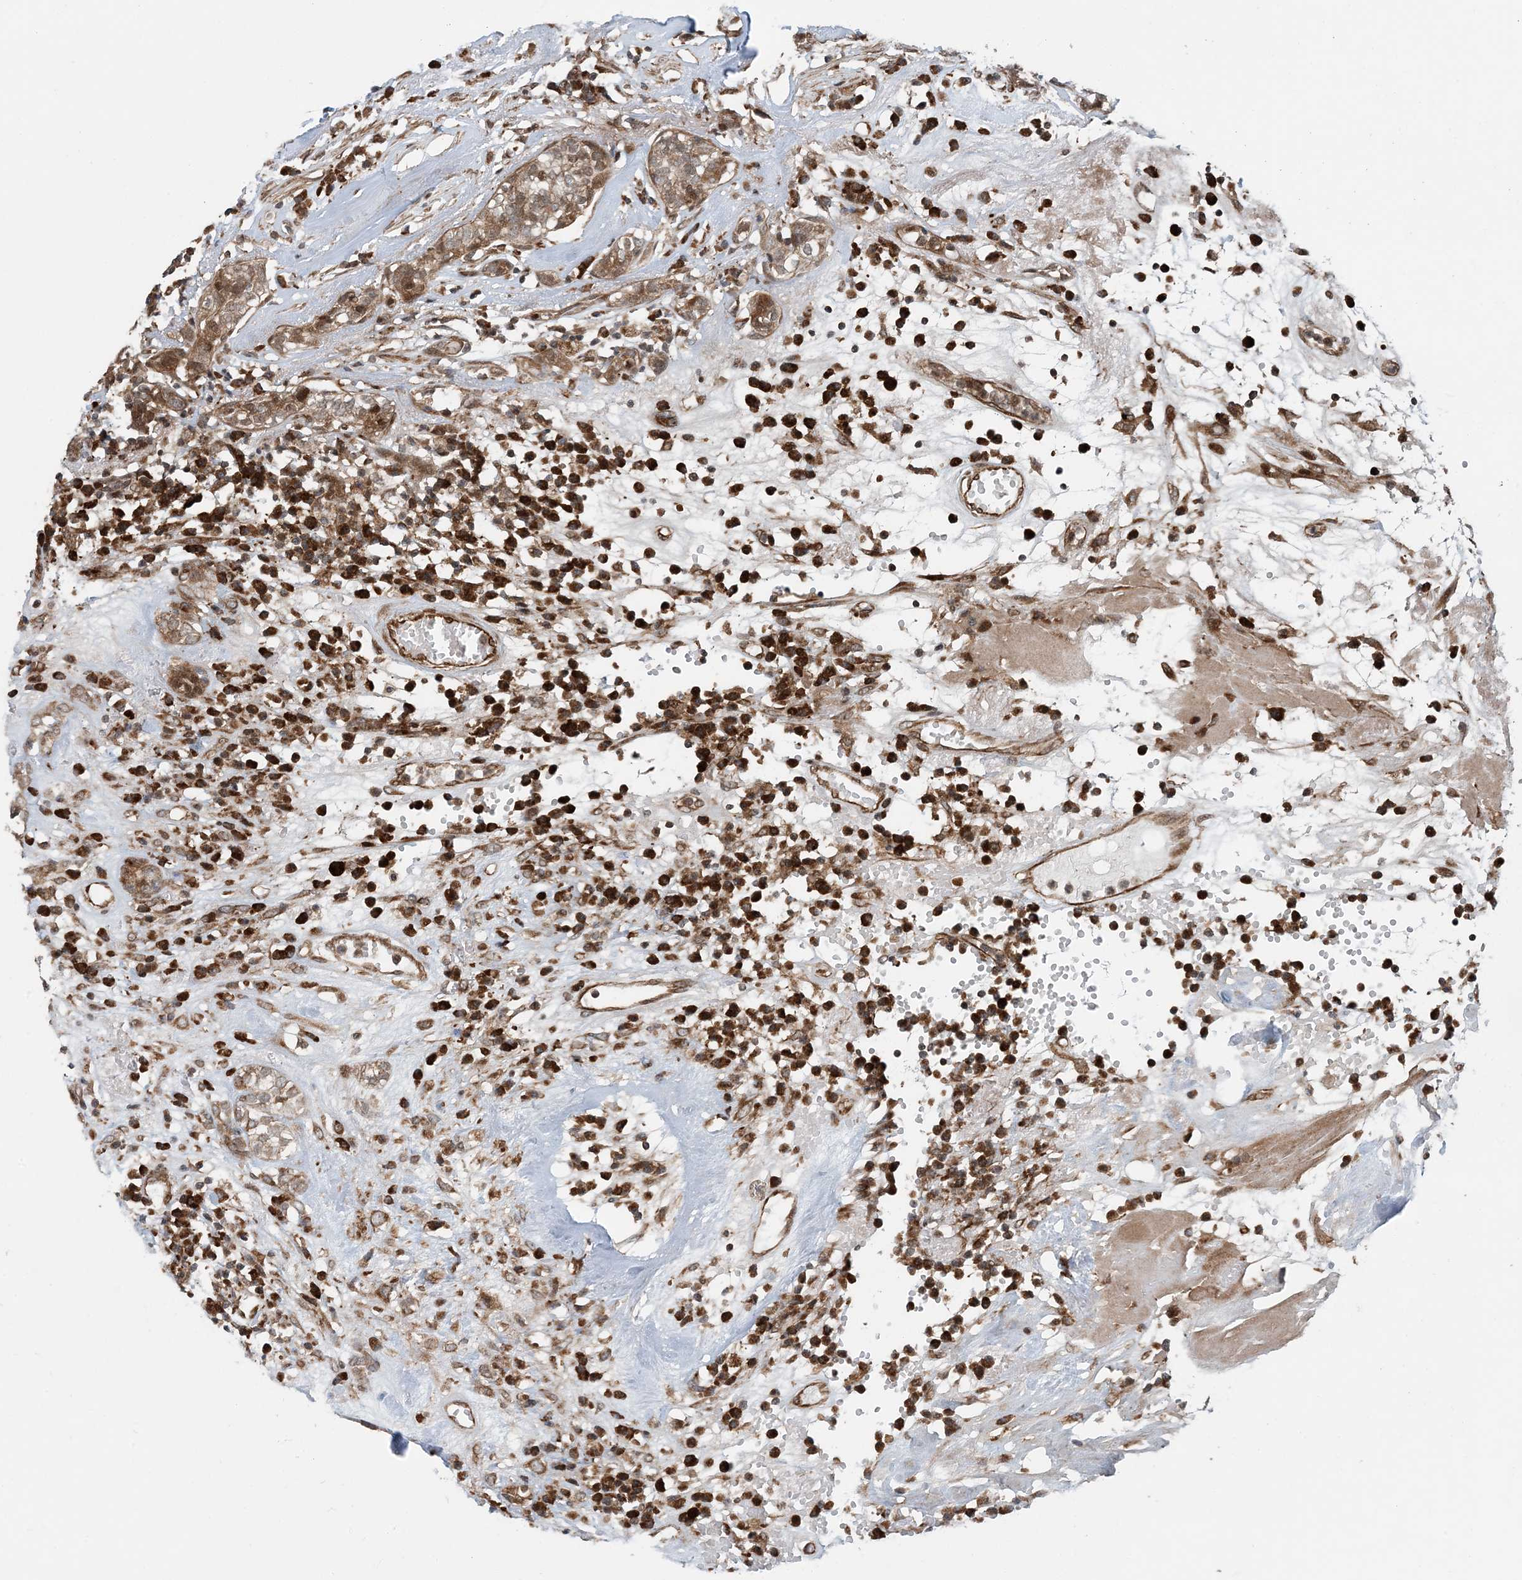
{"staining": {"intensity": "moderate", "quantity": ">75%", "location": "cytoplasmic/membranous"}, "tissue": "head and neck cancer", "cell_type": "Tumor cells", "image_type": "cancer", "snomed": [{"axis": "morphology", "description": "Adenocarcinoma, NOS"}, {"axis": "topography", "description": "Salivary gland"}, {"axis": "topography", "description": "Head-Neck"}], "caption": "Immunohistochemical staining of adenocarcinoma (head and neck) shows moderate cytoplasmic/membranous protein positivity in approximately >75% of tumor cells. (DAB IHC with brightfield microscopy, high magnification).", "gene": "EDEM2", "patient": {"sex": "female", "age": 65}}